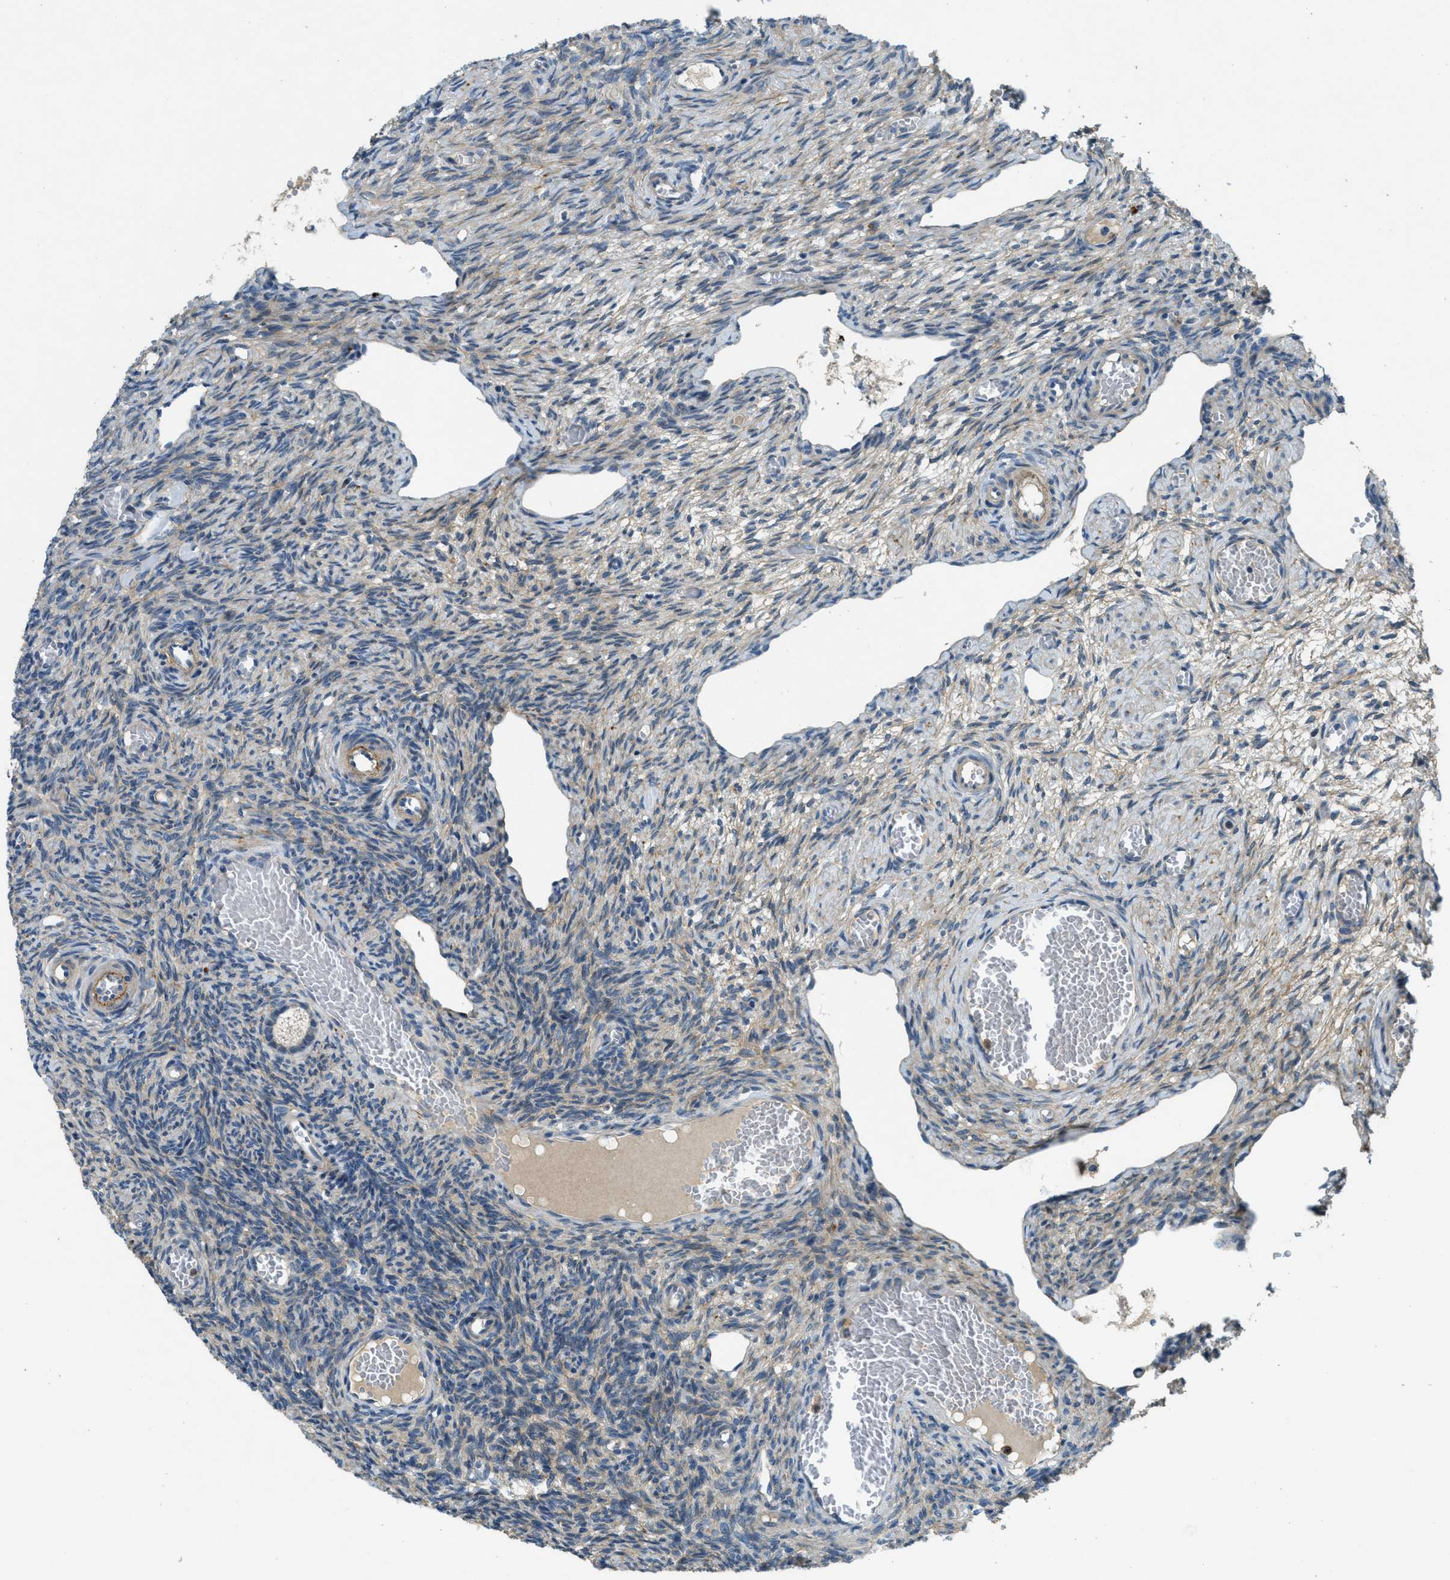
{"staining": {"intensity": "moderate", "quantity": "<25%", "location": "cytoplasmic/membranous"}, "tissue": "ovary", "cell_type": "Ovarian stroma cells", "image_type": "normal", "snomed": [{"axis": "morphology", "description": "Normal tissue, NOS"}, {"axis": "topography", "description": "Ovary"}], "caption": "This histopathology image demonstrates immunohistochemistry (IHC) staining of normal human ovary, with low moderate cytoplasmic/membranous expression in approximately <25% of ovarian stroma cells.", "gene": "SNX14", "patient": {"sex": "female", "age": 27}}